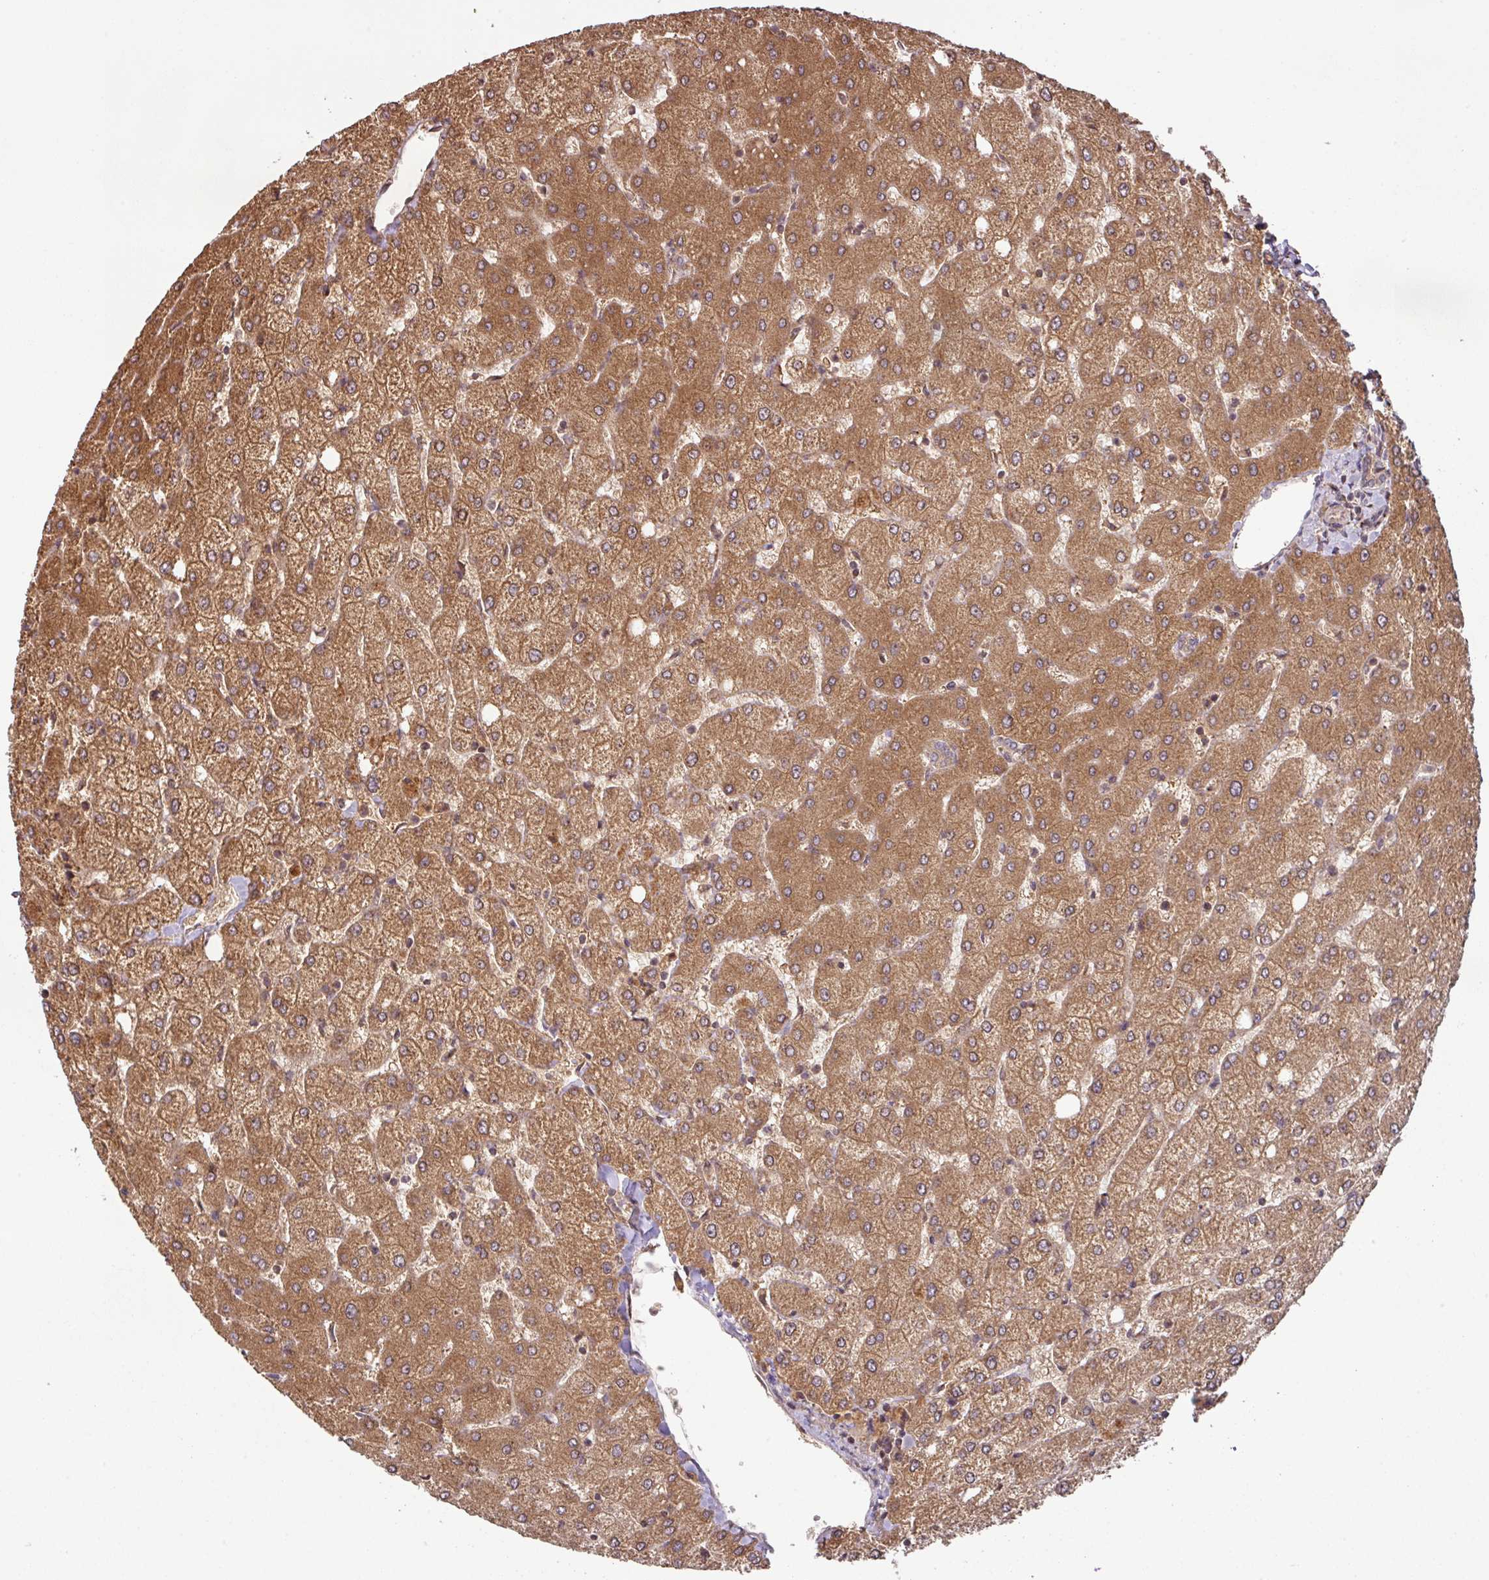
{"staining": {"intensity": "weak", "quantity": "25%-75%", "location": "cytoplasmic/membranous"}, "tissue": "liver", "cell_type": "Cholangiocytes", "image_type": "normal", "snomed": [{"axis": "morphology", "description": "Normal tissue, NOS"}, {"axis": "topography", "description": "Liver"}], "caption": "Immunohistochemical staining of normal liver demonstrates 25%-75% levels of weak cytoplasmic/membranous protein staining in approximately 25%-75% of cholangiocytes.", "gene": "MRRF", "patient": {"sex": "female", "age": 54}}